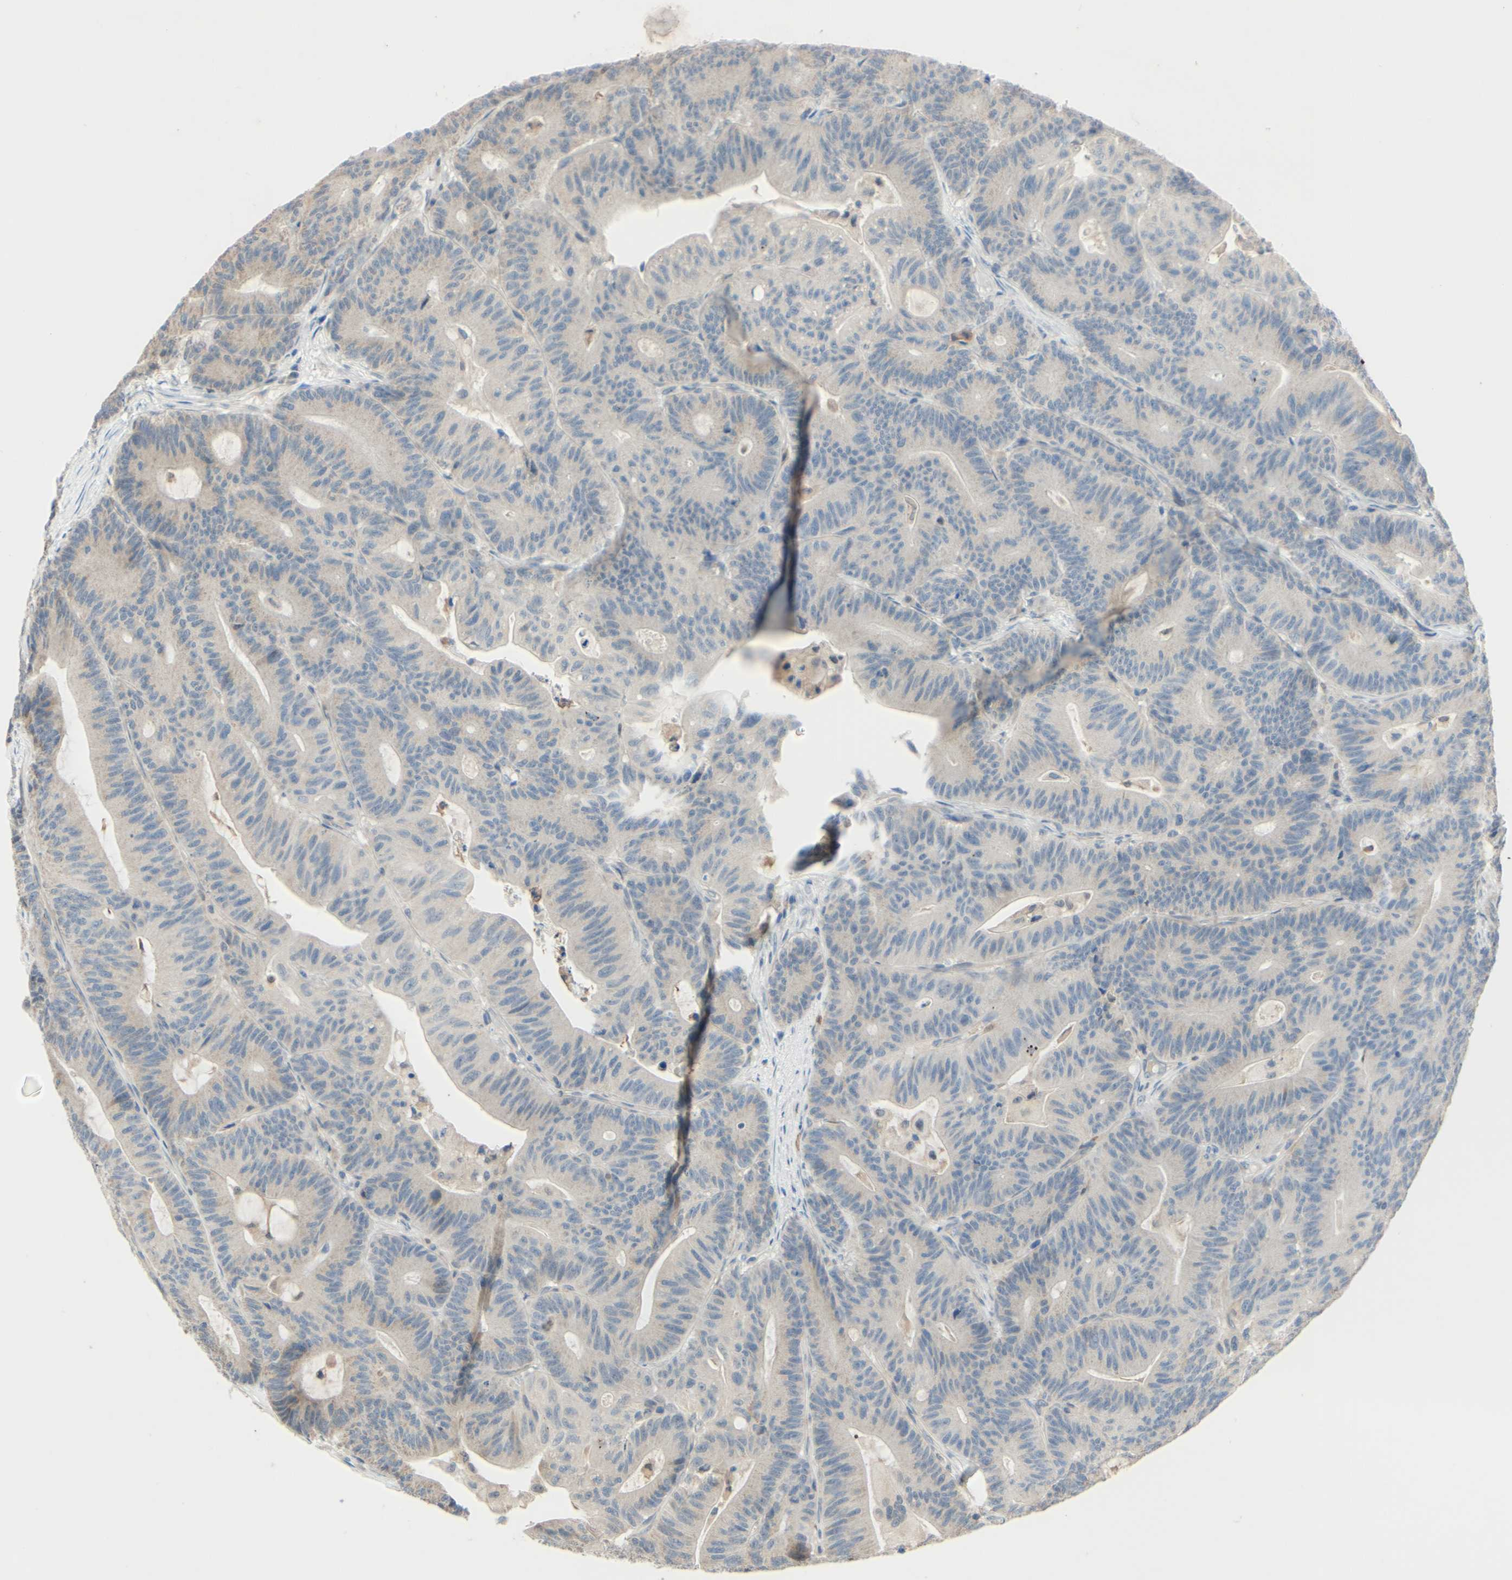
{"staining": {"intensity": "weak", "quantity": ">75%", "location": "cytoplasmic/membranous"}, "tissue": "colorectal cancer", "cell_type": "Tumor cells", "image_type": "cancer", "snomed": [{"axis": "morphology", "description": "Adenocarcinoma, NOS"}, {"axis": "topography", "description": "Colon"}], "caption": "Tumor cells exhibit low levels of weak cytoplasmic/membranous staining in approximately >75% of cells in human colorectal cancer (adenocarcinoma).", "gene": "GATA1", "patient": {"sex": "female", "age": 84}}